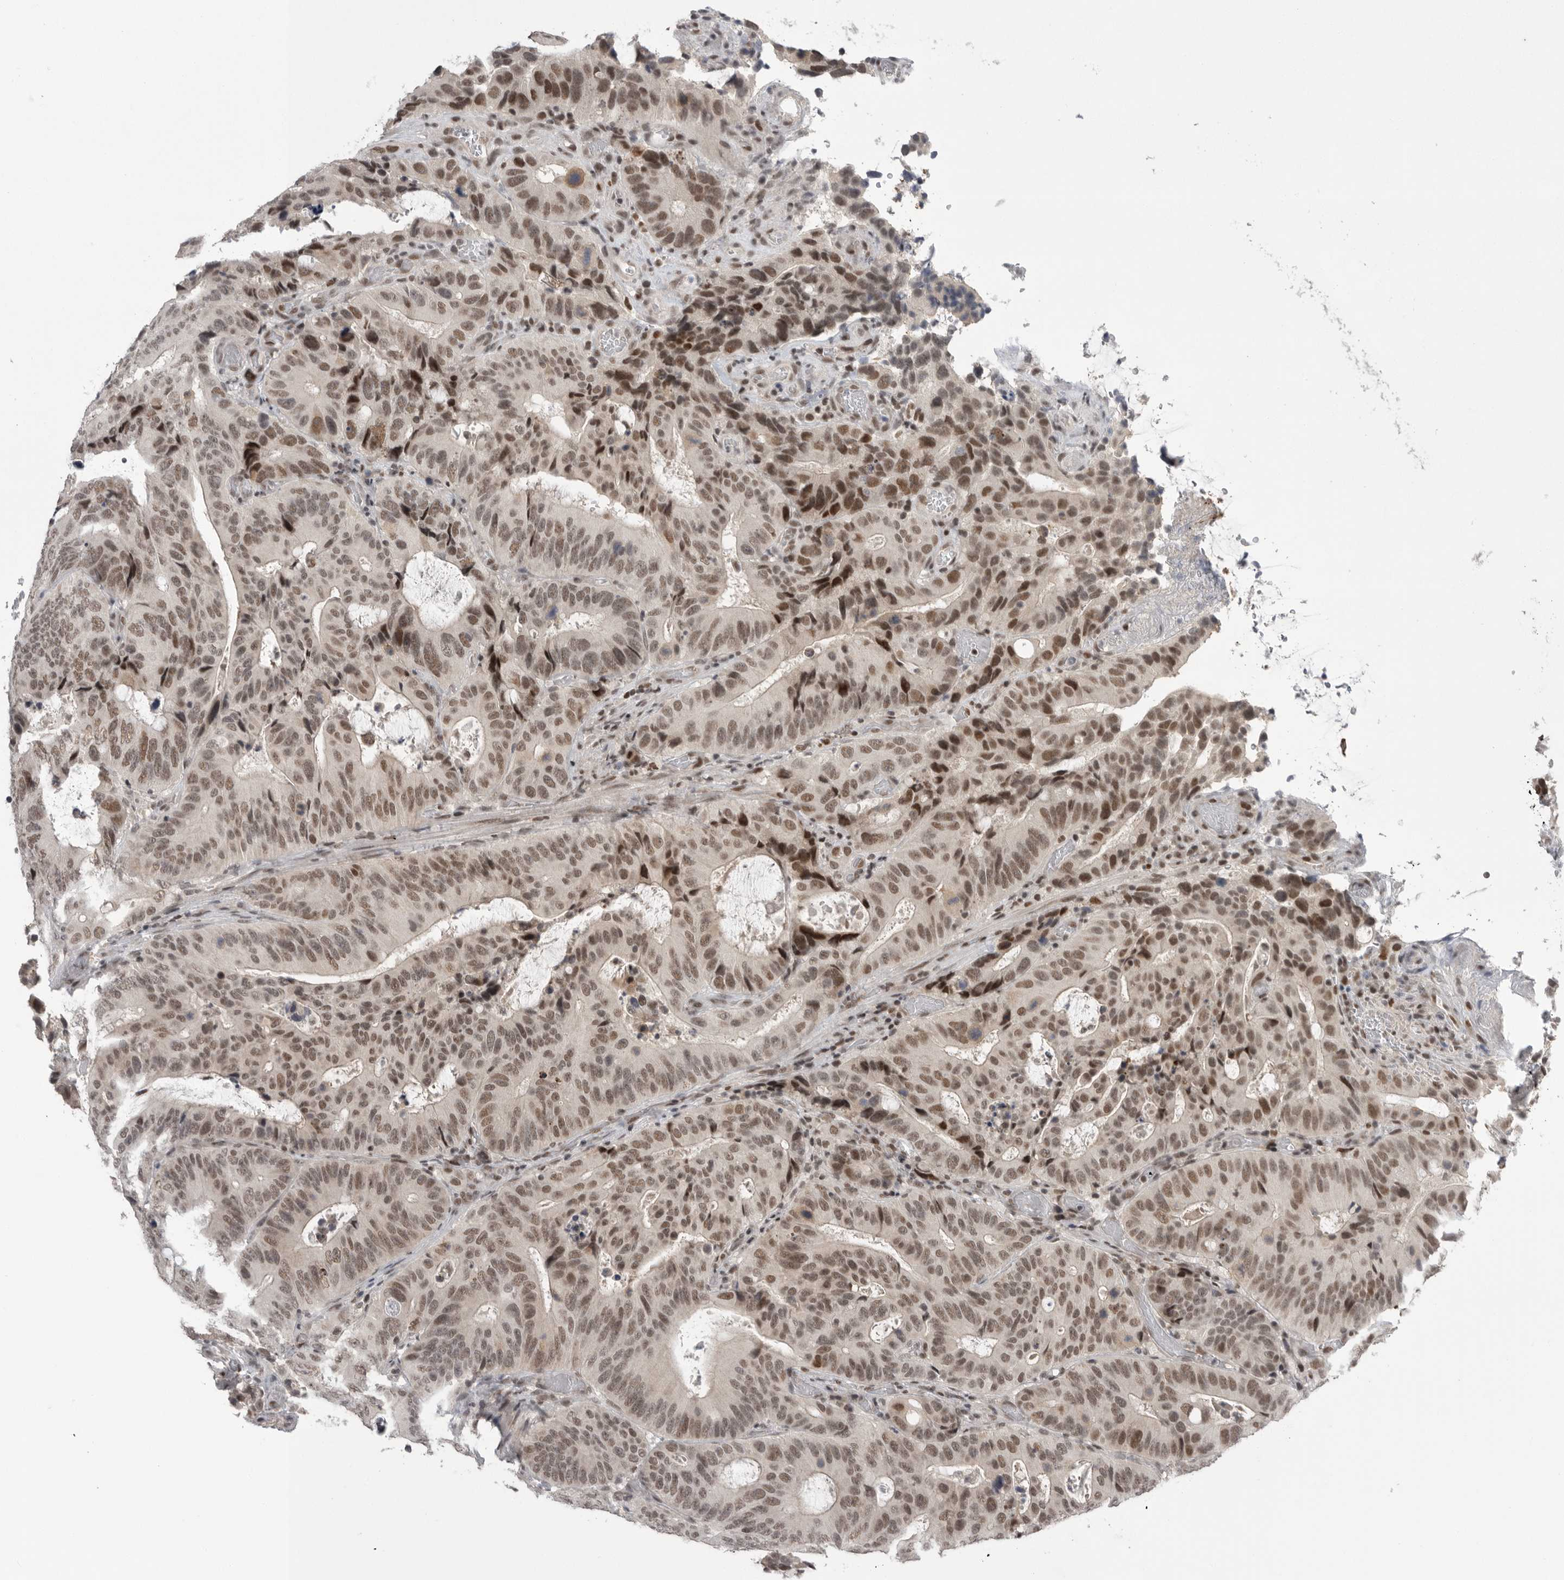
{"staining": {"intensity": "moderate", "quantity": ">75%", "location": "nuclear"}, "tissue": "colorectal cancer", "cell_type": "Tumor cells", "image_type": "cancer", "snomed": [{"axis": "morphology", "description": "Adenocarcinoma, NOS"}, {"axis": "topography", "description": "Colon"}], "caption": "The immunohistochemical stain shows moderate nuclear staining in tumor cells of adenocarcinoma (colorectal) tissue.", "gene": "POU5F1", "patient": {"sex": "male", "age": 83}}